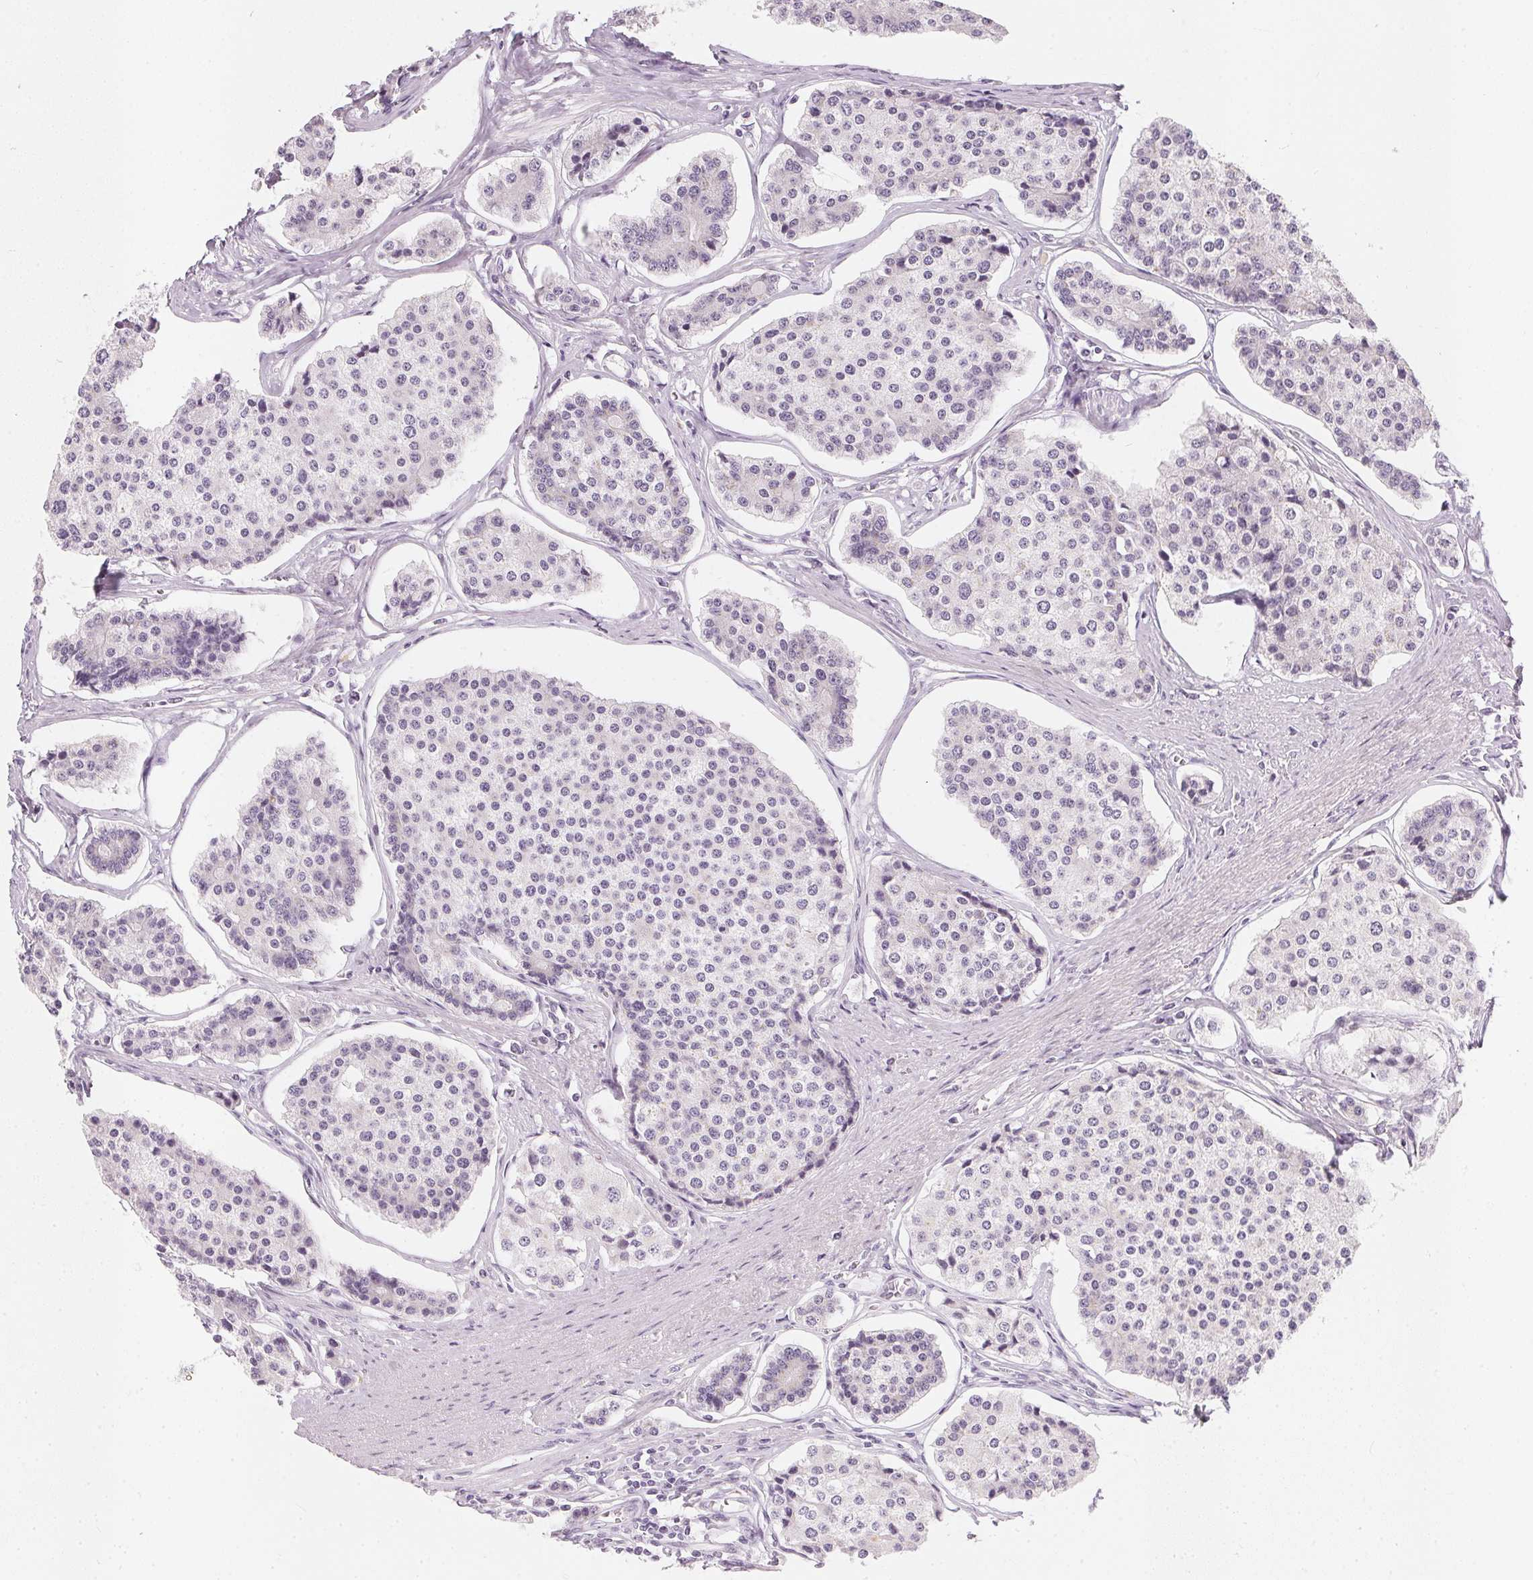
{"staining": {"intensity": "negative", "quantity": "none", "location": "none"}, "tissue": "carcinoid", "cell_type": "Tumor cells", "image_type": "cancer", "snomed": [{"axis": "morphology", "description": "Carcinoid, malignant, NOS"}, {"axis": "topography", "description": "Small intestine"}], "caption": "Immunohistochemistry micrograph of neoplastic tissue: human carcinoid stained with DAB (3,3'-diaminobenzidine) displays no significant protein staining in tumor cells.", "gene": "CHST4", "patient": {"sex": "female", "age": 65}}